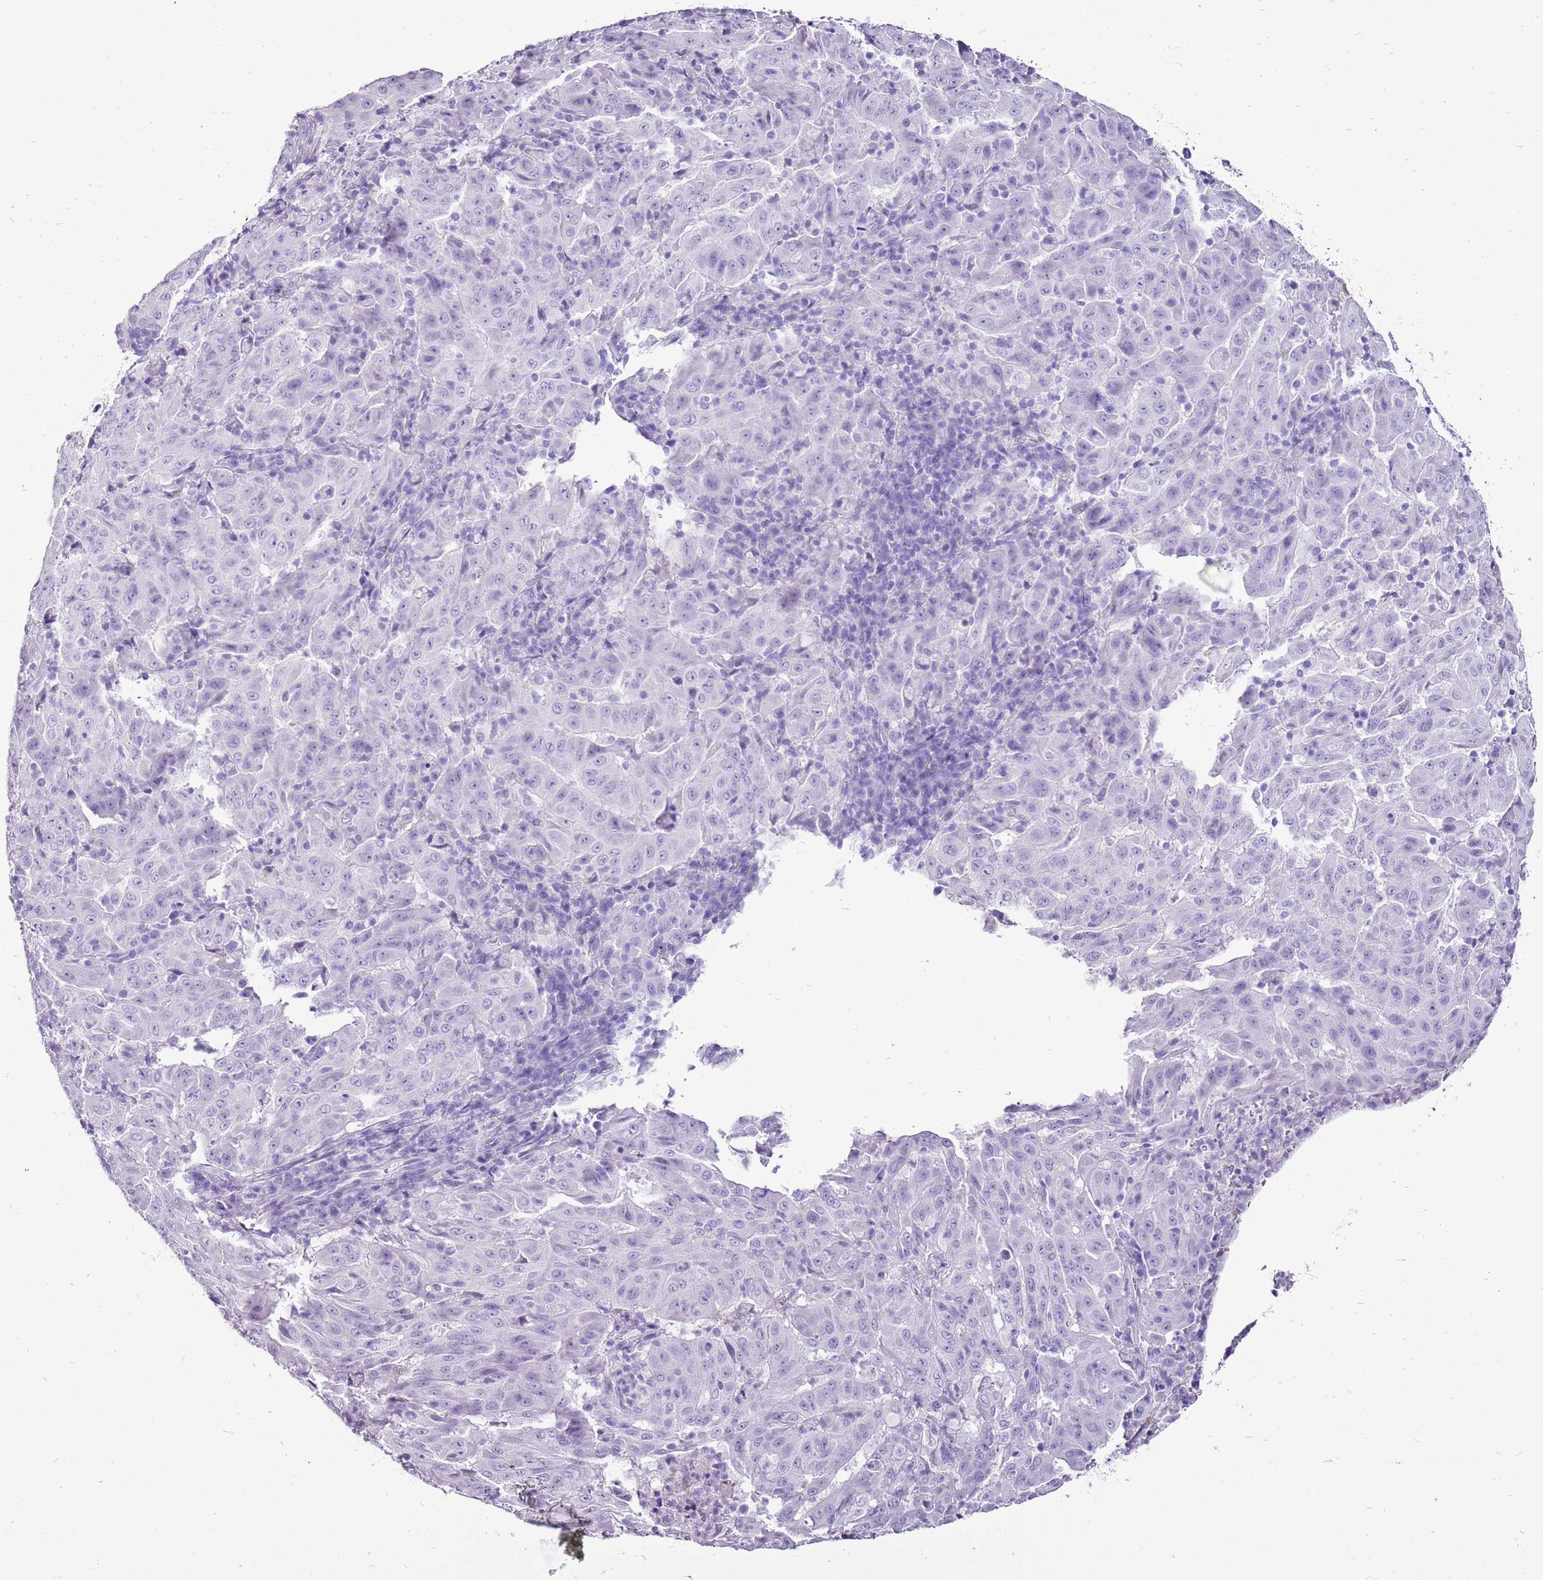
{"staining": {"intensity": "negative", "quantity": "none", "location": "none"}, "tissue": "pancreatic cancer", "cell_type": "Tumor cells", "image_type": "cancer", "snomed": [{"axis": "morphology", "description": "Adenocarcinoma, NOS"}, {"axis": "topography", "description": "Pancreas"}], "caption": "Immunohistochemistry histopathology image of human adenocarcinoma (pancreatic) stained for a protein (brown), which exhibits no staining in tumor cells.", "gene": "ACSS3", "patient": {"sex": "male", "age": 63}}